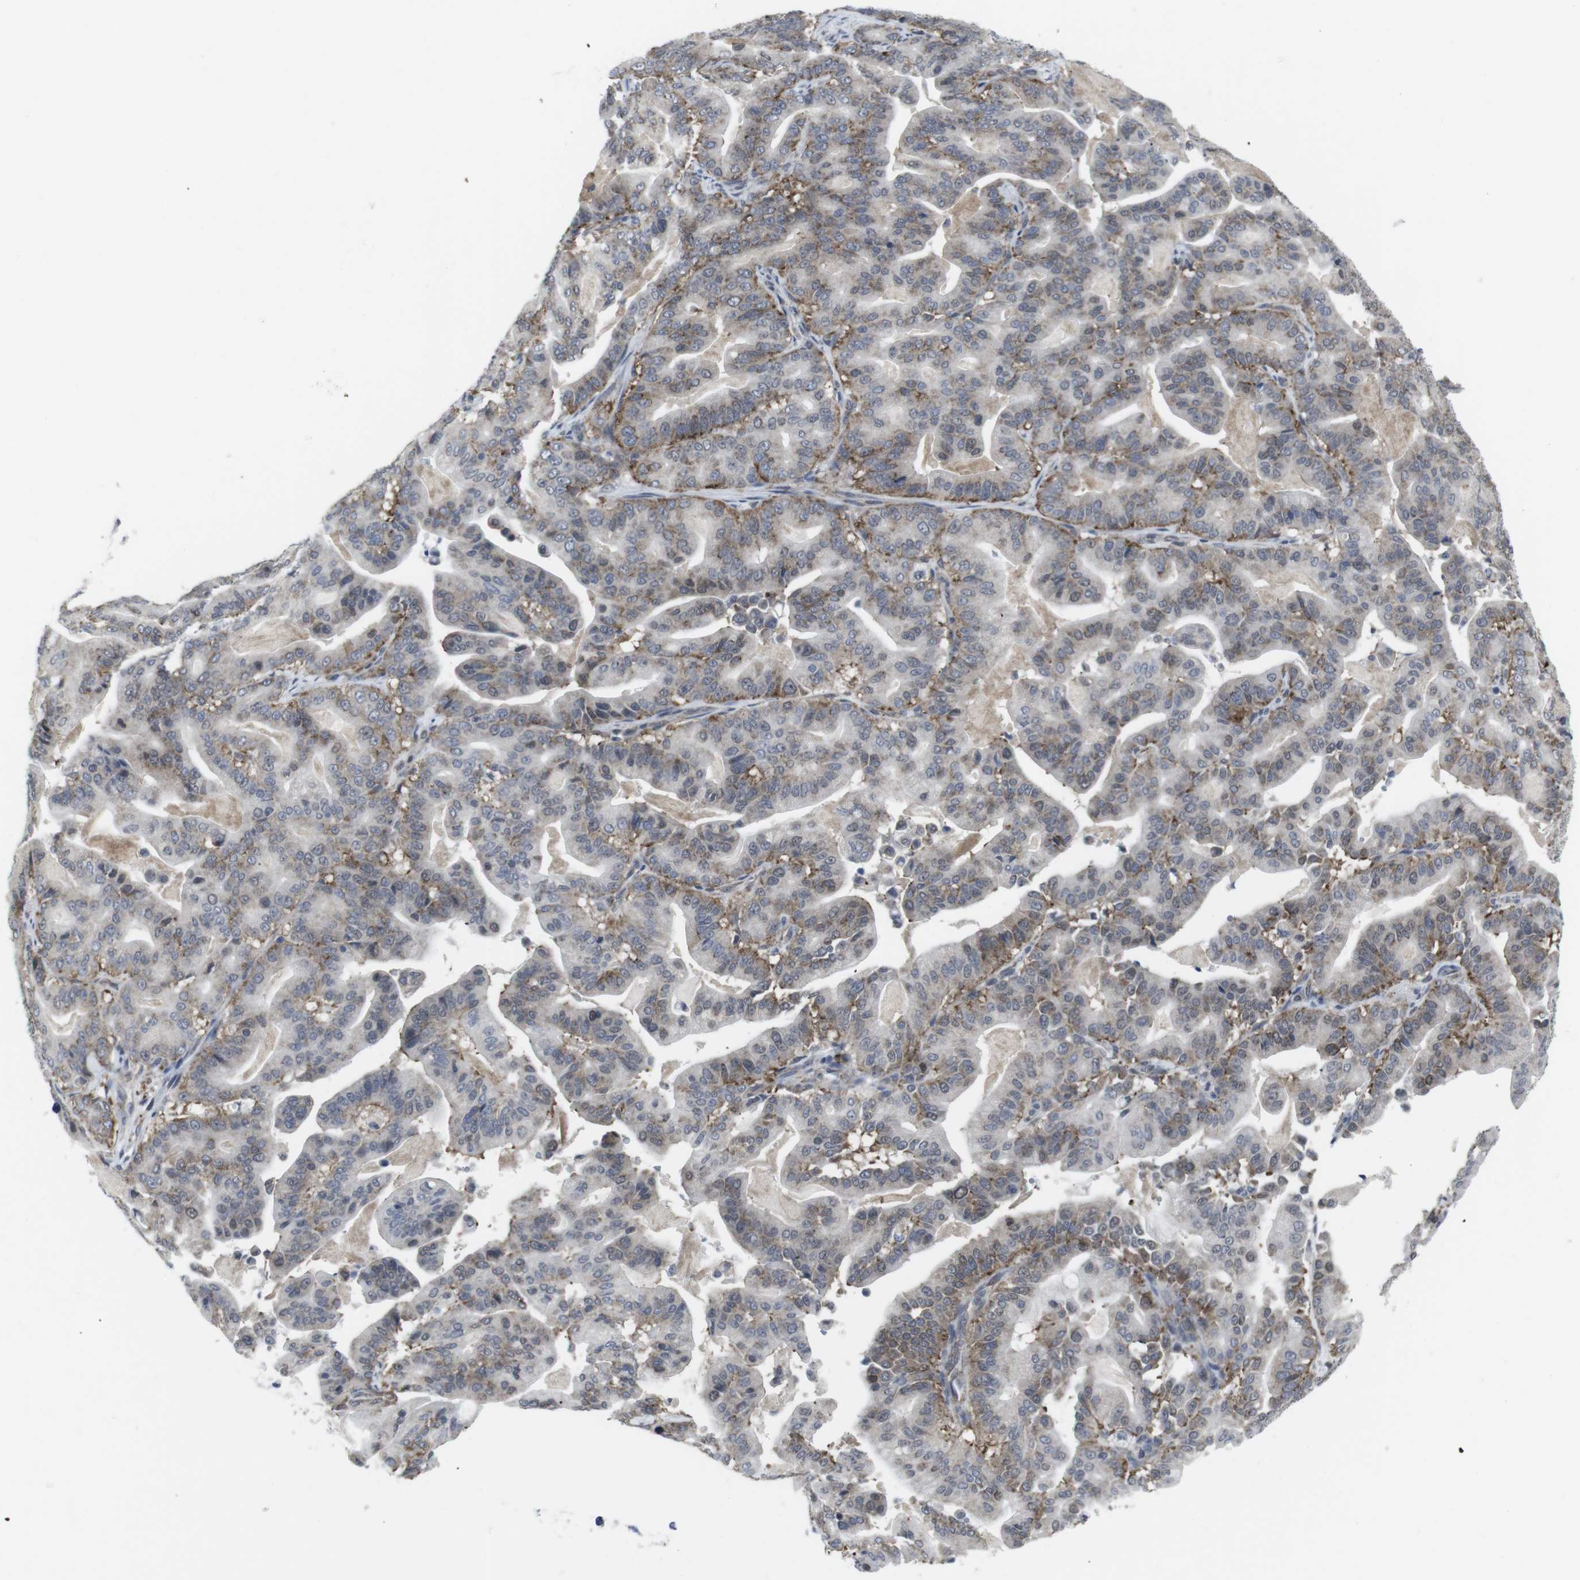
{"staining": {"intensity": "moderate", "quantity": ">75%", "location": "cytoplasmic/membranous"}, "tissue": "pancreatic cancer", "cell_type": "Tumor cells", "image_type": "cancer", "snomed": [{"axis": "morphology", "description": "Adenocarcinoma, NOS"}, {"axis": "topography", "description": "Pancreas"}], "caption": "This is a micrograph of immunohistochemistry (IHC) staining of adenocarcinoma (pancreatic), which shows moderate expression in the cytoplasmic/membranous of tumor cells.", "gene": "GEMIN2", "patient": {"sex": "male", "age": 63}}